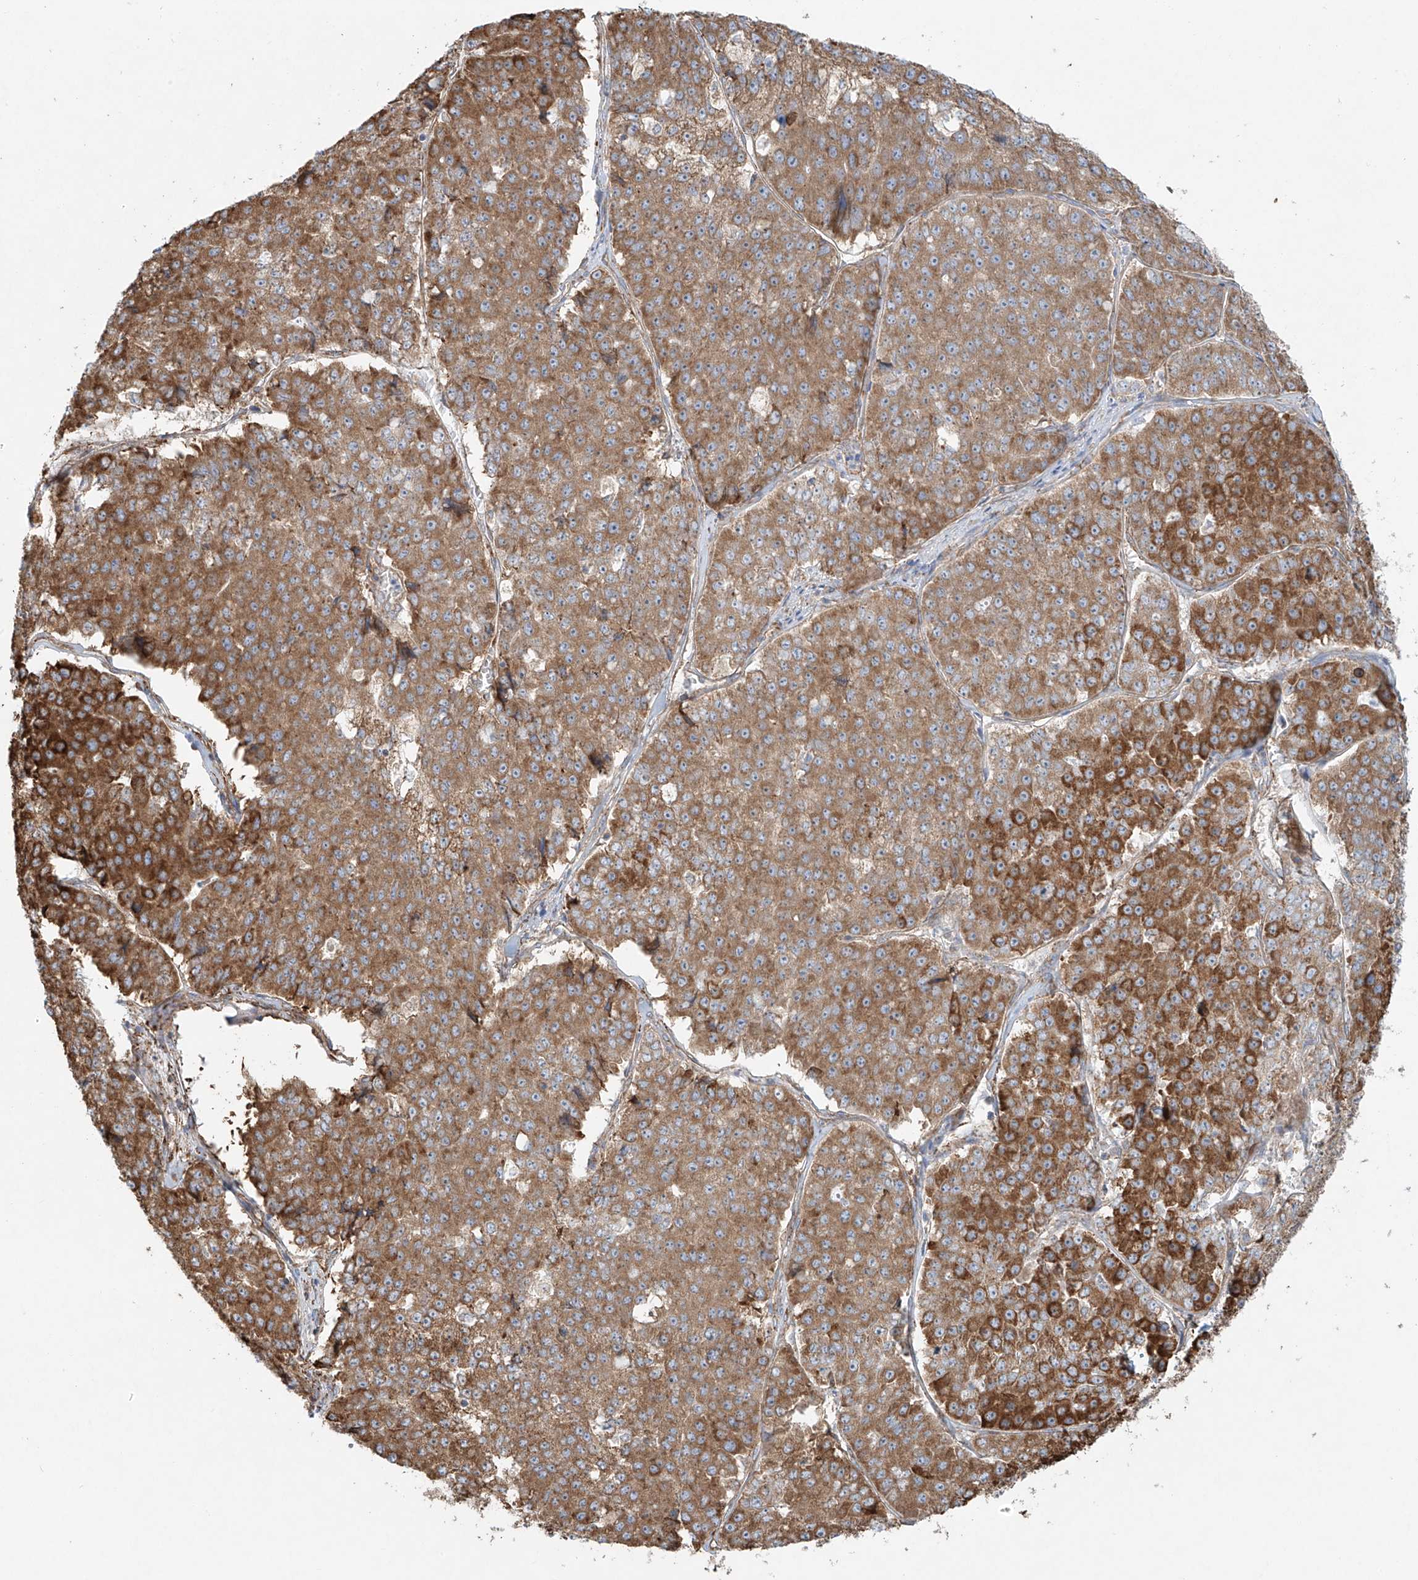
{"staining": {"intensity": "moderate", "quantity": ">75%", "location": "cytoplasmic/membranous"}, "tissue": "pancreatic cancer", "cell_type": "Tumor cells", "image_type": "cancer", "snomed": [{"axis": "morphology", "description": "Adenocarcinoma, NOS"}, {"axis": "topography", "description": "Pancreas"}], "caption": "Tumor cells display medium levels of moderate cytoplasmic/membranous expression in about >75% of cells in pancreatic cancer (adenocarcinoma).", "gene": "EIPR1", "patient": {"sex": "male", "age": 50}}